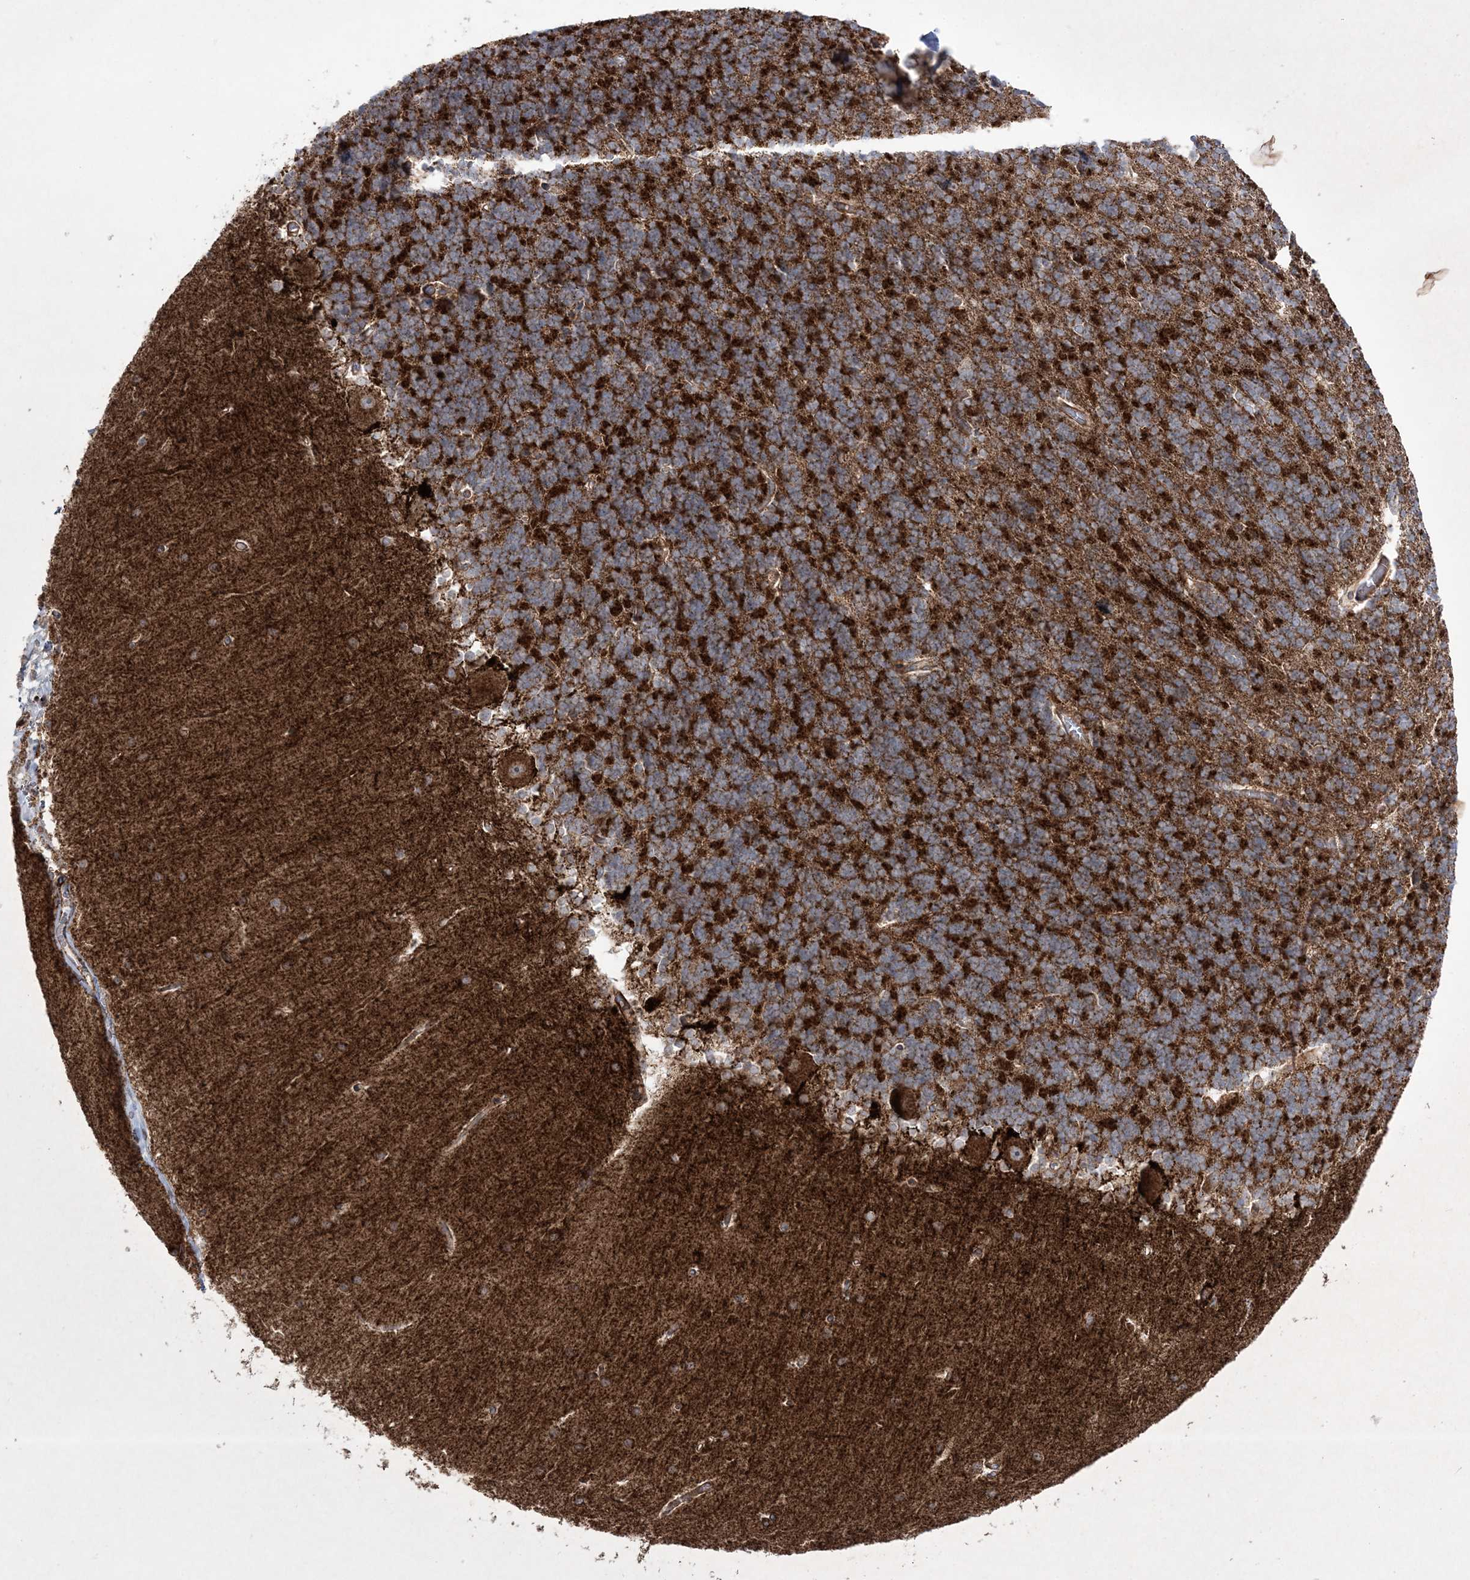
{"staining": {"intensity": "strong", "quantity": "25%-75%", "location": "cytoplasmic/membranous"}, "tissue": "cerebellum", "cell_type": "Cells in granular layer", "image_type": "normal", "snomed": [{"axis": "morphology", "description": "Normal tissue, NOS"}, {"axis": "topography", "description": "Cerebellum"}], "caption": "IHC of normal human cerebellum shows high levels of strong cytoplasmic/membranous staining in about 25%-75% of cells in granular layer. (DAB IHC, brown staining for protein, blue staining for nuclei).", "gene": "RICTOR", "patient": {"sex": "male", "age": 37}}